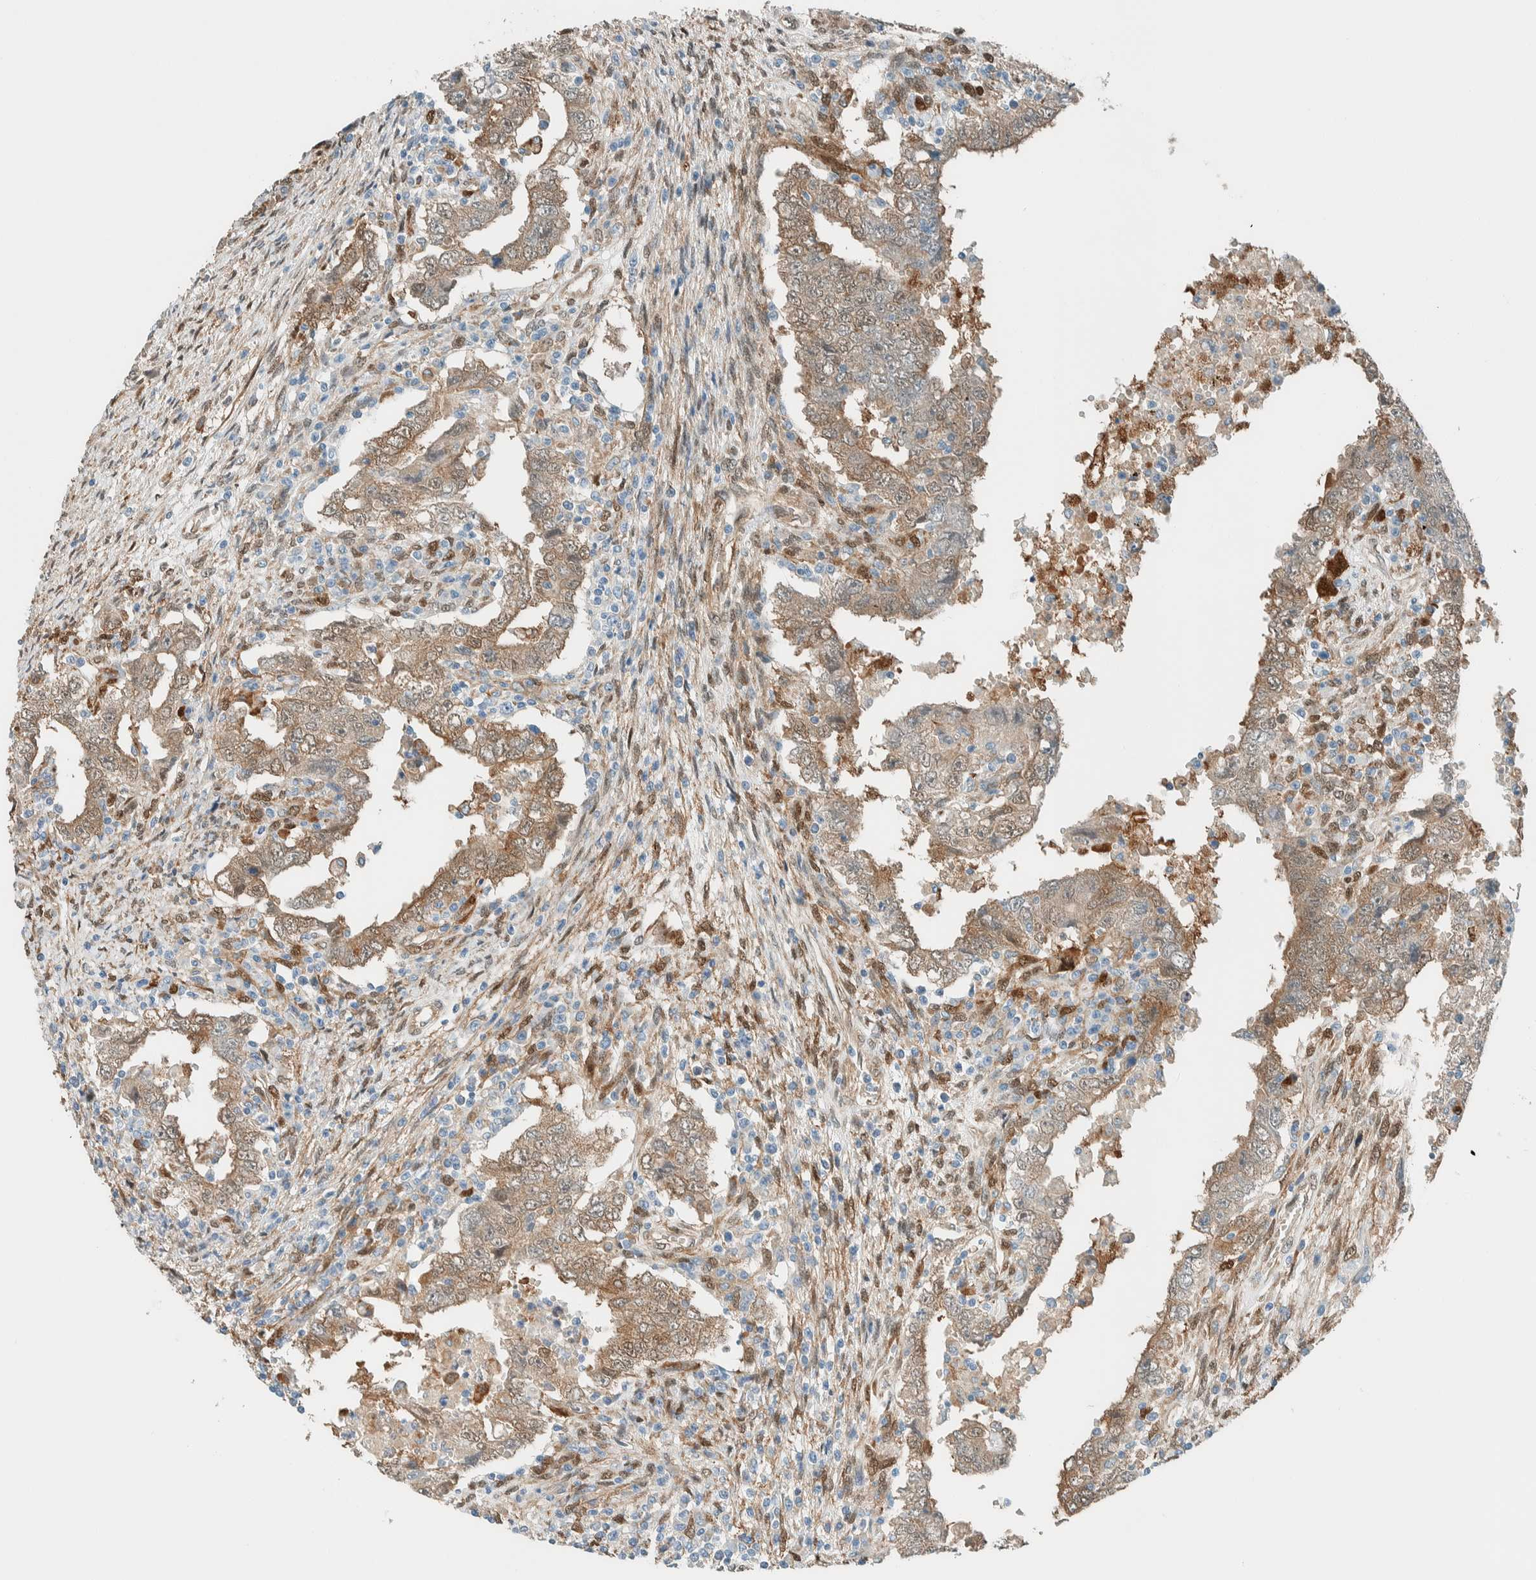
{"staining": {"intensity": "weak", "quantity": ">75%", "location": "cytoplasmic/membranous,nuclear"}, "tissue": "testis cancer", "cell_type": "Tumor cells", "image_type": "cancer", "snomed": [{"axis": "morphology", "description": "Carcinoma, Embryonal, NOS"}, {"axis": "topography", "description": "Testis"}], "caption": "Testis cancer tissue shows weak cytoplasmic/membranous and nuclear positivity in approximately >75% of tumor cells, visualized by immunohistochemistry. (DAB IHC with brightfield microscopy, high magnification).", "gene": "NXN", "patient": {"sex": "male", "age": 26}}